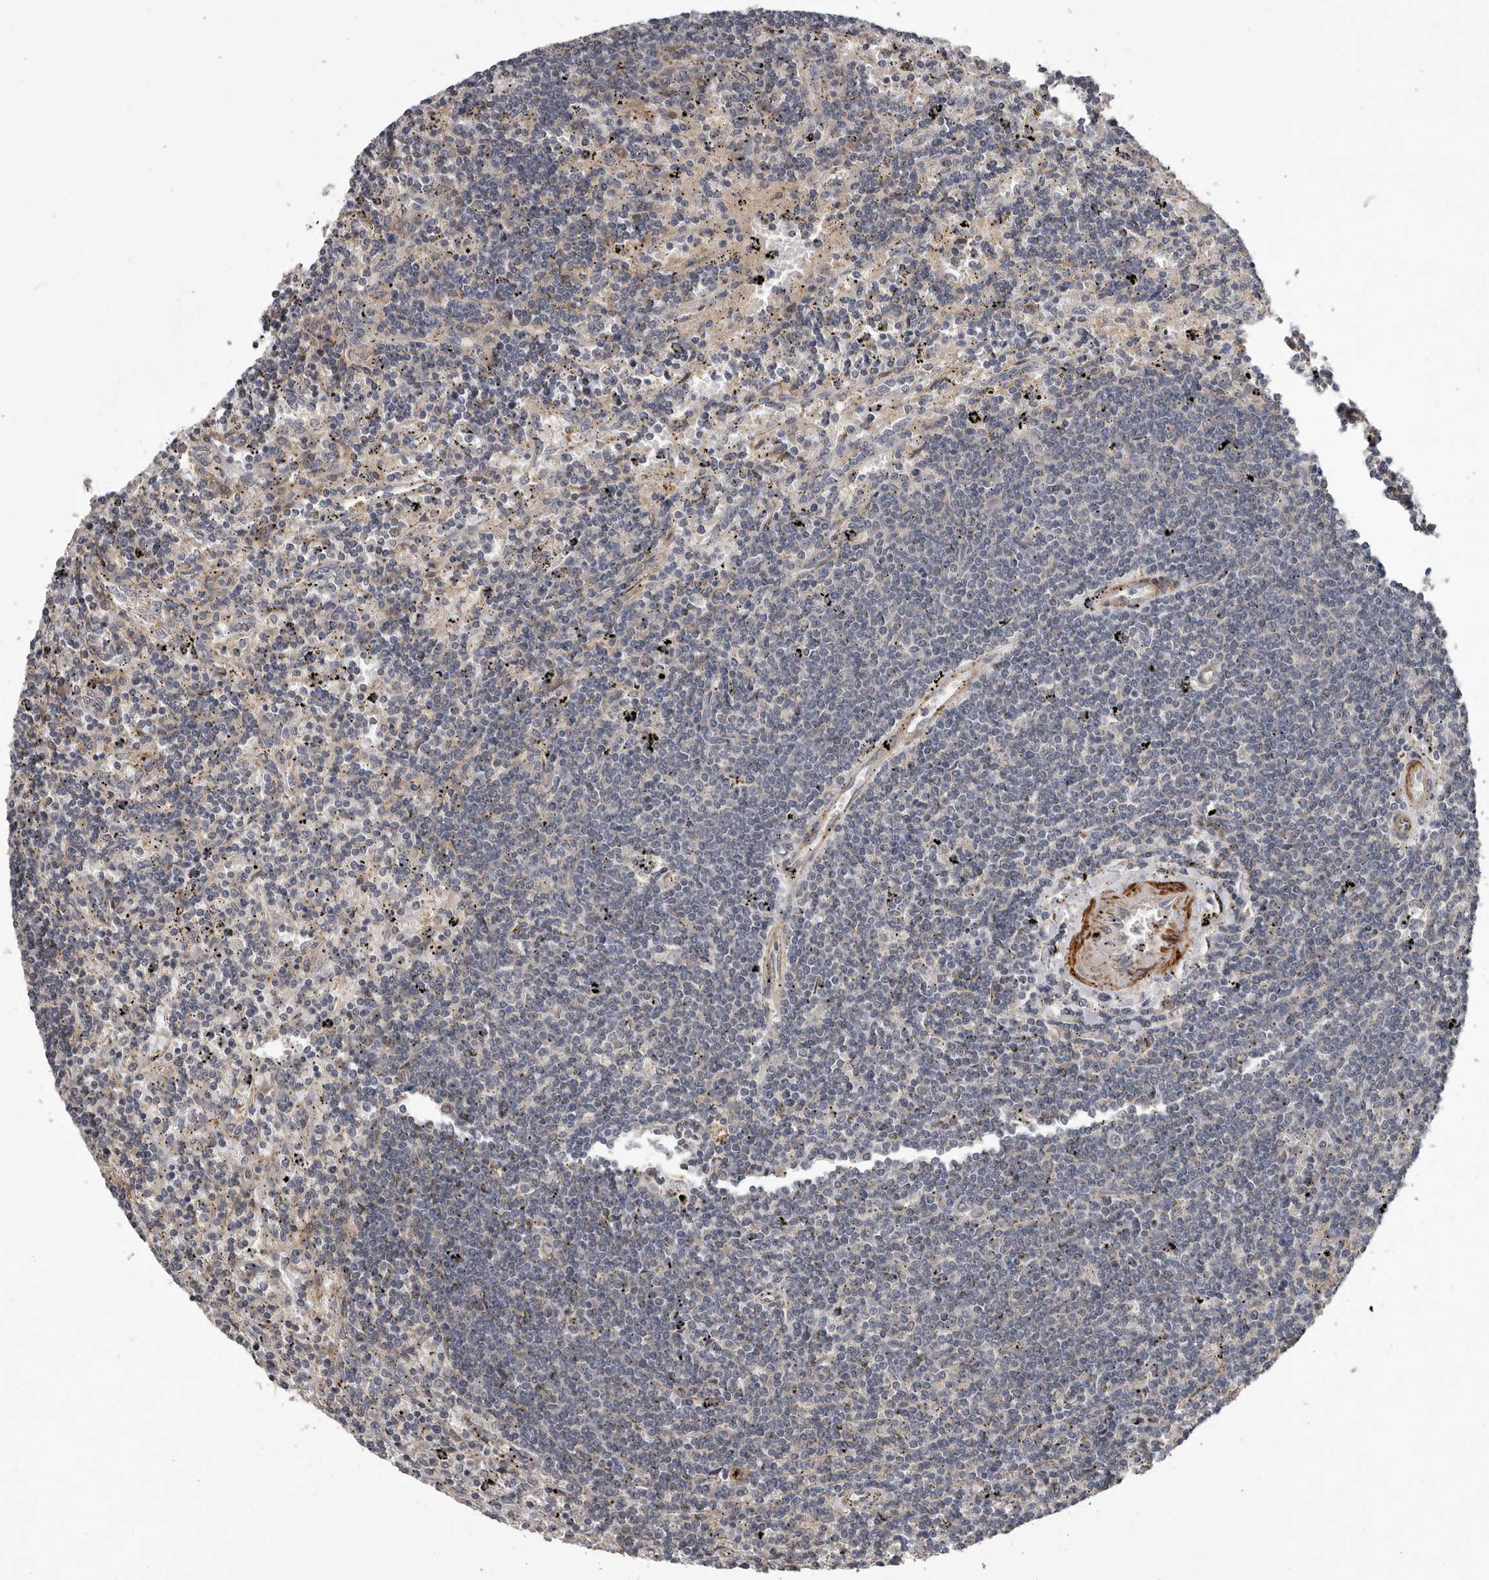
{"staining": {"intensity": "negative", "quantity": "none", "location": "none"}, "tissue": "lymphoma", "cell_type": "Tumor cells", "image_type": "cancer", "snomed": [{"axis": "morphology", "description": "Malignant lymphoma, non-Hodgkin's type, Low grade"}, {"axis": "topography", "description": "Spleen"}], "caption": "DAB immunohistochemical staining of low-grade malignant lymphoma, non-Hodgkin's type displays no significant expression in tumor cells. (DAB (3,3'-diaminobenzidine) IHC with hematoxylin counter stain).", "gene": "FGFR4", "patient": {"sex": "male", "age": 76}}